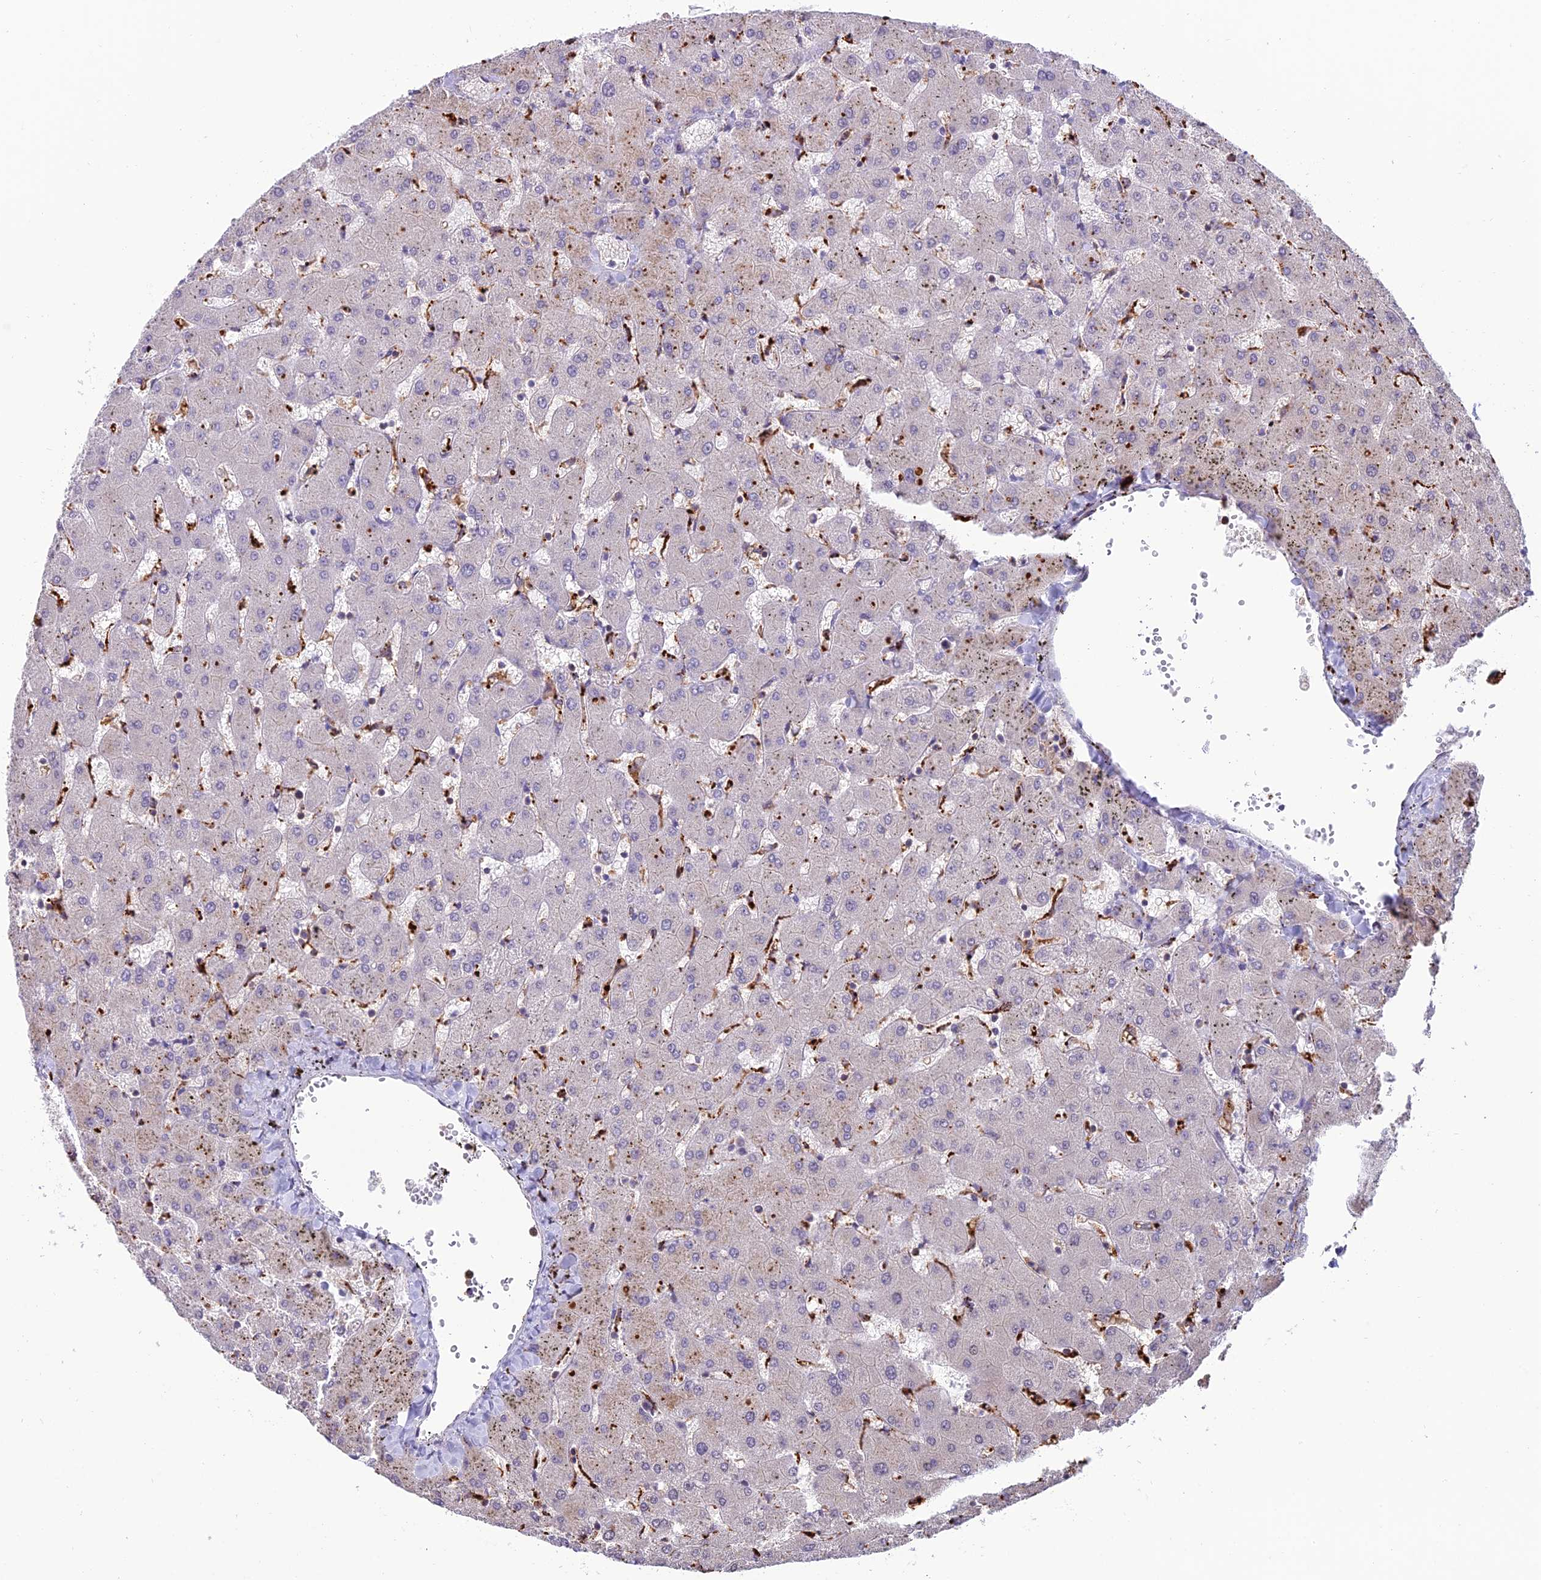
{"staining": {"intensity": "negative", "quantity": "none", "location": "none"}, "tissue": "liver", "cell_type": "Cholangiocytes", "image_type": "normal", "snomed": [{"axis": "morphology", "description": "Normal tissue, NOS"}, {"axis": "topography", "description": "Liver"}], "caption": "IHC photomicrograph of normal human liver stained for a protein (brown), which displays no expression in cholangiocytes.", "gene": "ARHGEF18", "patient": {"sex": "female", "age": 63}}